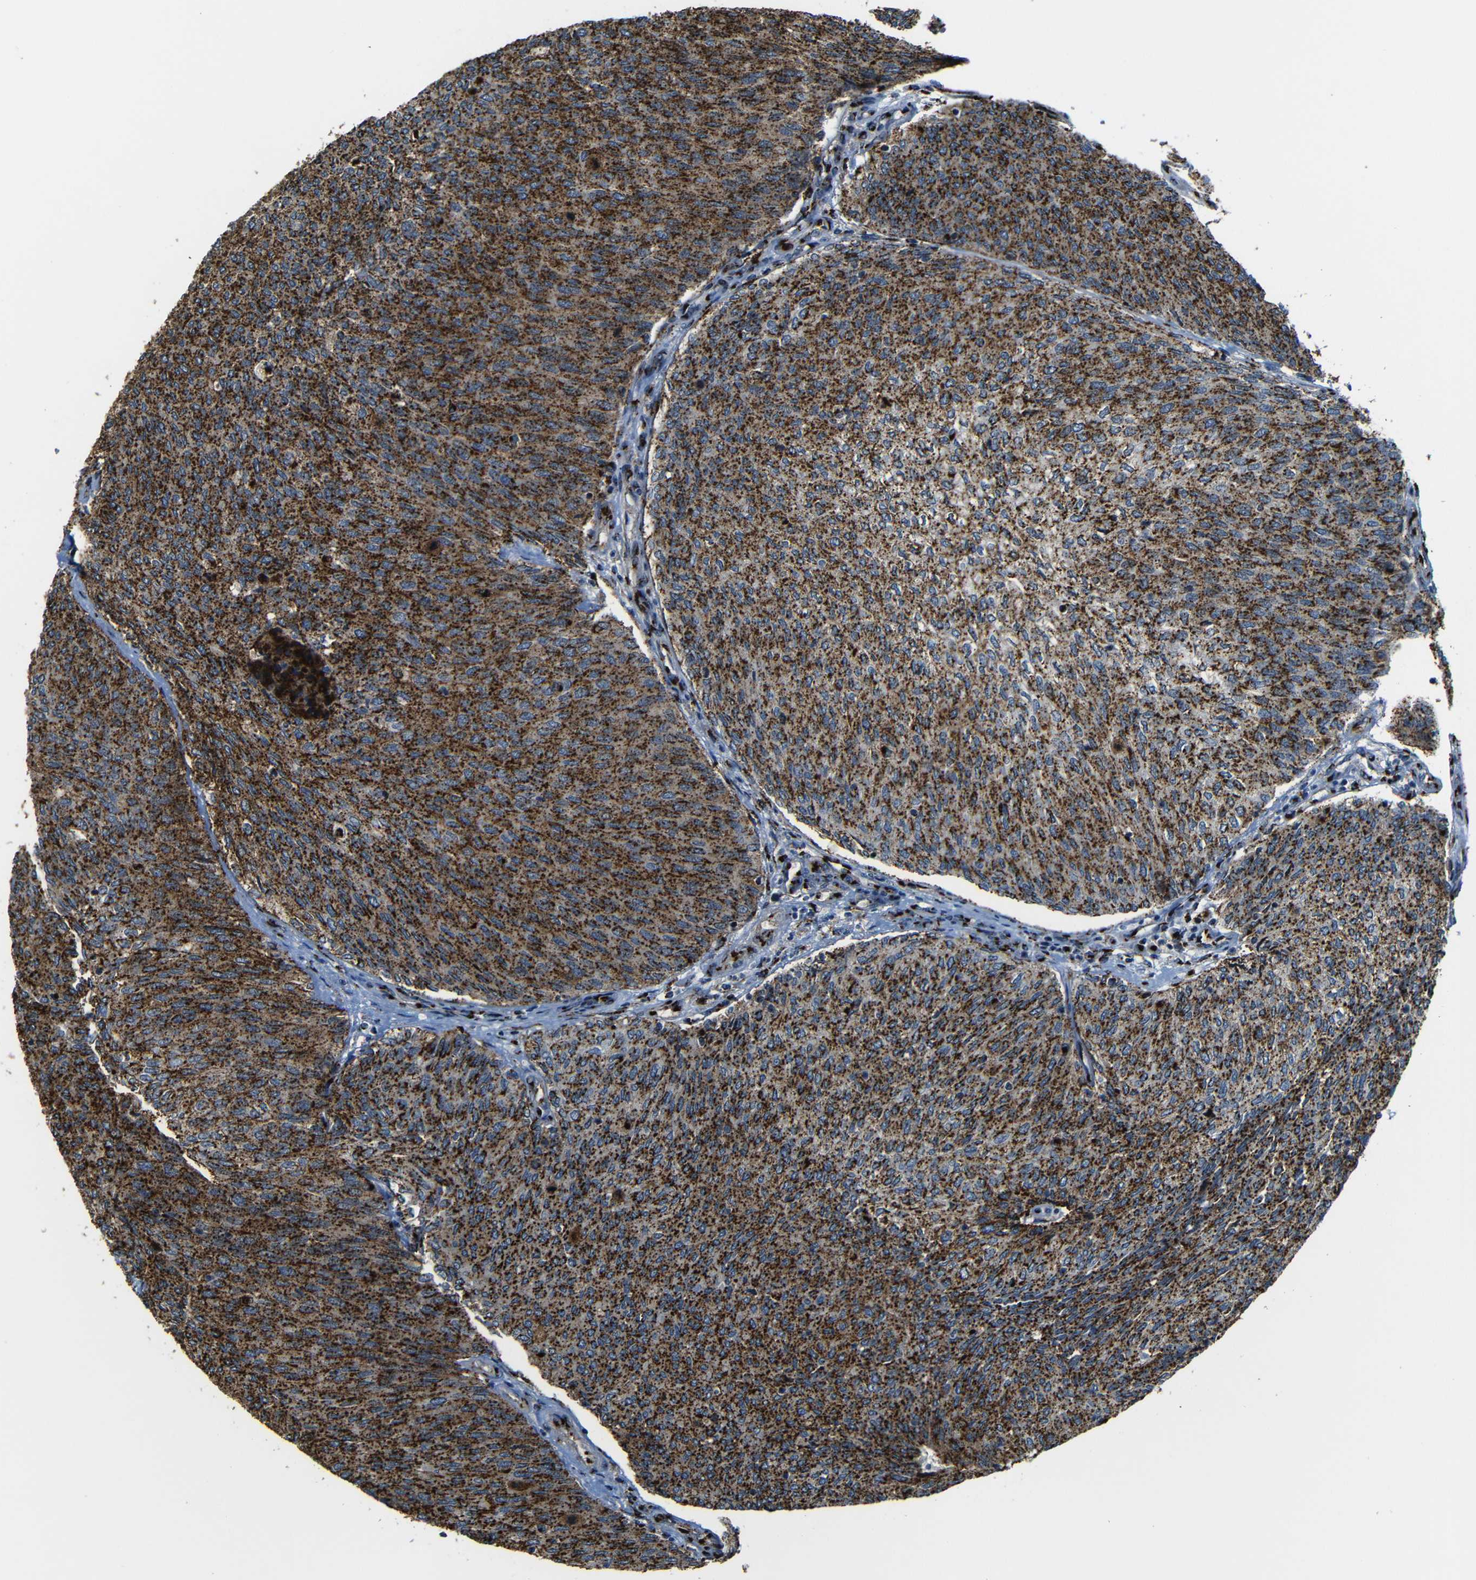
{"staining": {"intensity": "strong", "quantity": ">75%", "location": "cytoplasmic/membranous"}, "tissue": "urothelial cancer", "cell_type": "Tumor cells", "image_type": "cancer", "snomed": [{"axis": "morphology", "description": "Urothelial carcinoma, Low grade"}, {"axis": "topography", "description": "Urinary bladder"}], "caption": "There is high levels of strong cytoplasmic/membranous positivity in tumor cells of urothelial cancer, as demonstrated by immunohistochemical staining (brown color).", "gene": "TGOLN2", "patient": {"sex": "female", "age": 79}}